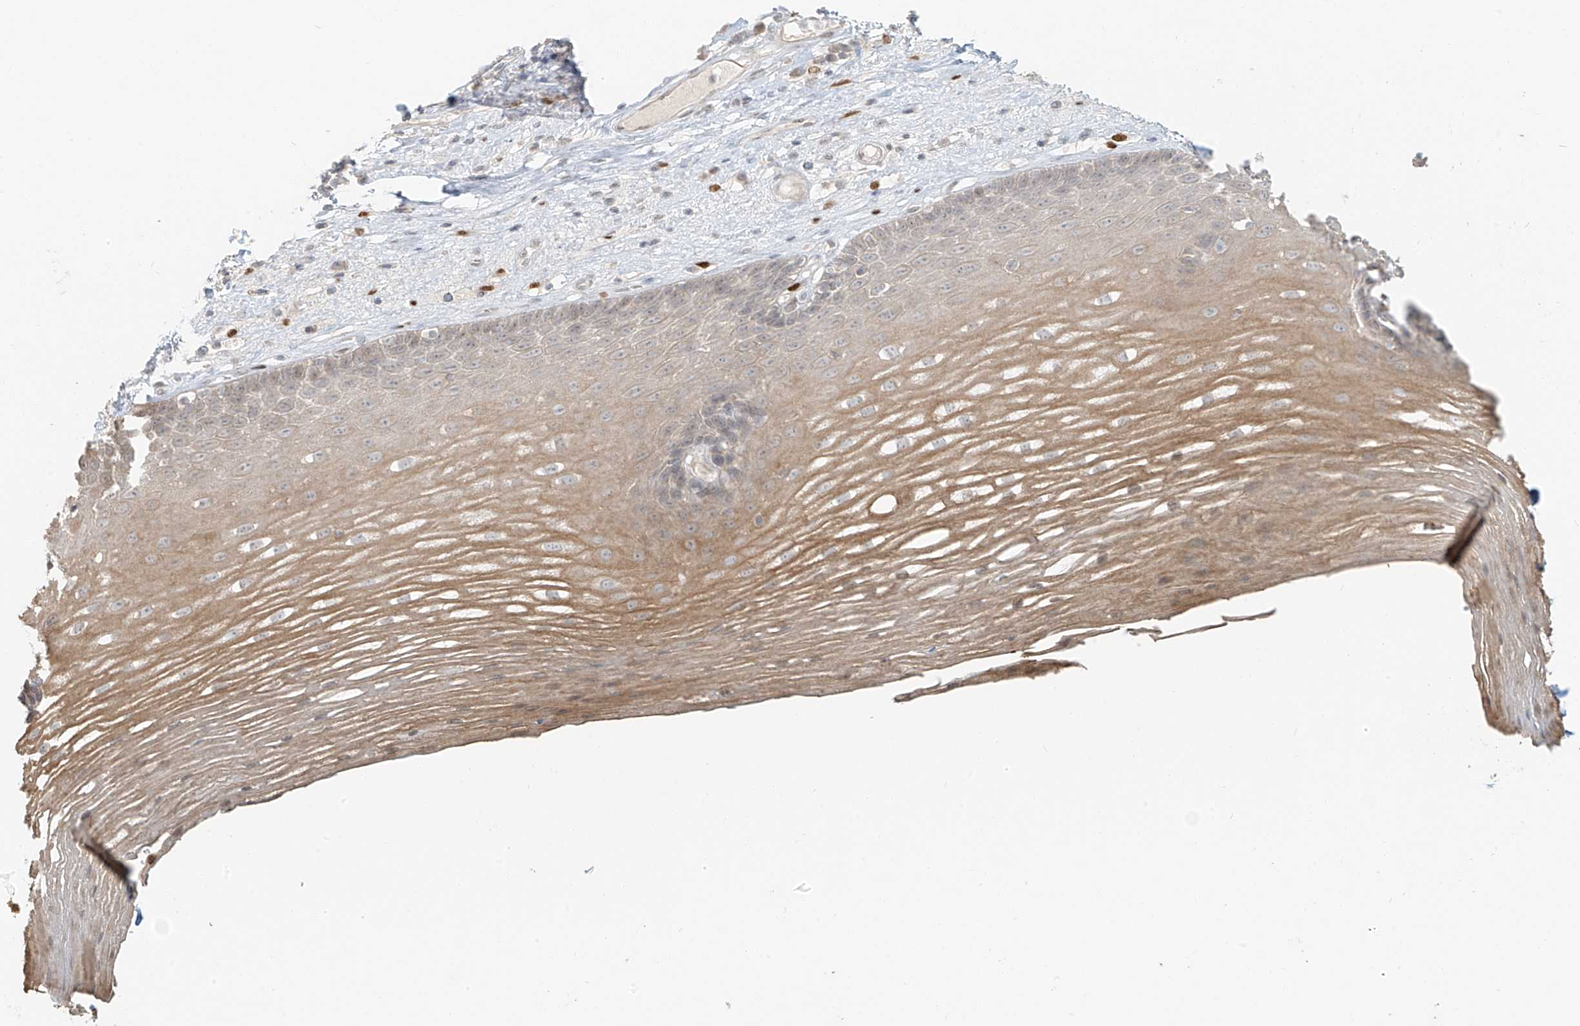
{"staining": {"intensity": "moderate", "quantity": ">75%", "location": "cytoplasmic/membranous"}, "tissue": "esophagus", "cell_type": "Squamous epithelial cells", "image_type": "normal", "snomed": [{"axis": "morphology", "description": "Normal tissue, NOS"}, {"axis": "topography", "description": "Esophagus"}], "caption": "Human esophagus stained with a brown dye reveals moderate cytoplasmic/membranous positive expression in approximately >75% of squamous epithelial cells.", "gene": "ZNF774", "patient": {"sex": "male", "age": 62}}